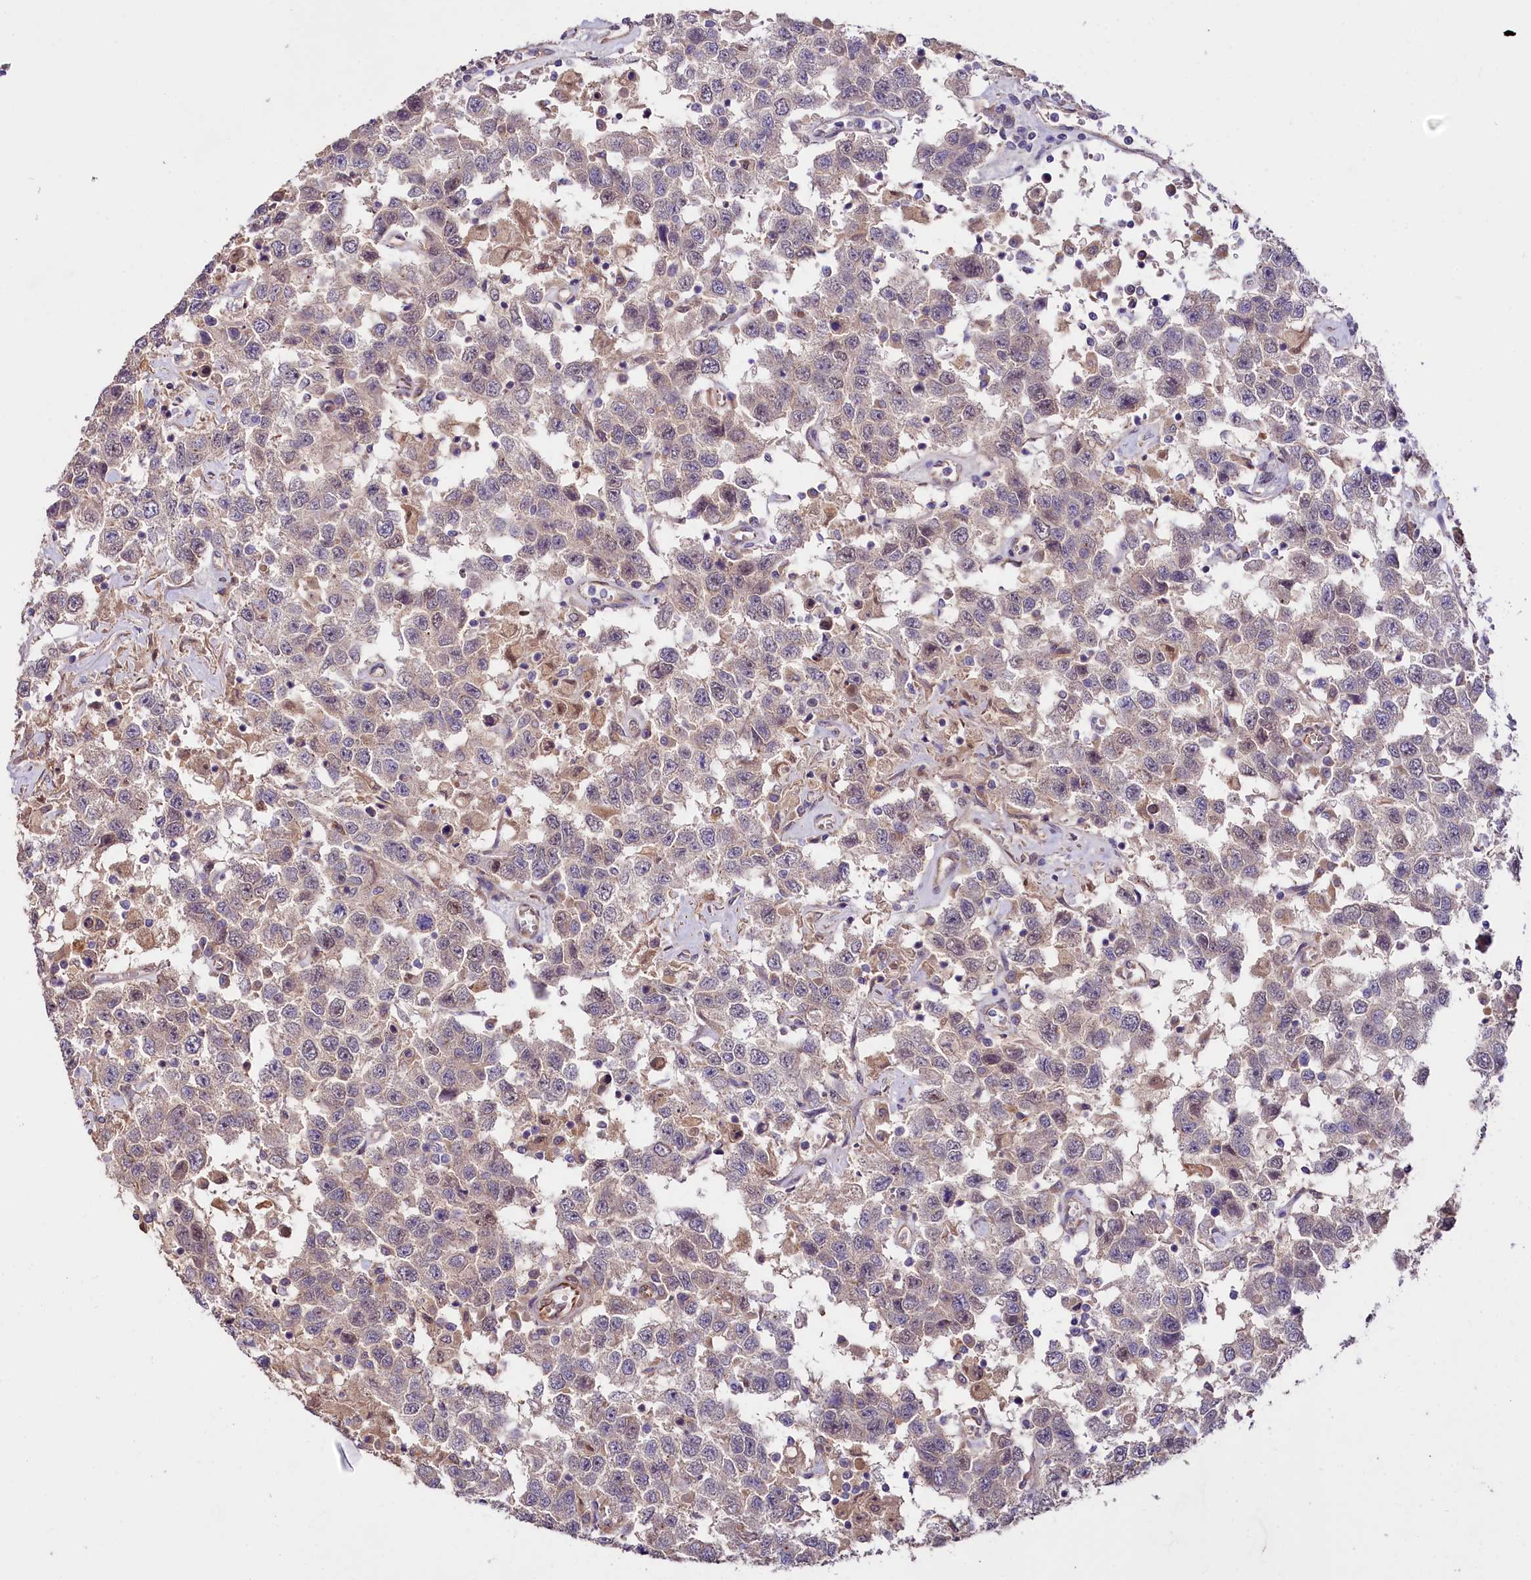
{"staining": {"intensity": "weak", "quantity": ">75%", "location": "cytoplasmic/membranous"}, "tissue": "testis cancer", "cell_type": "Tumor cells", "image_type": "cancer", "snomed": [{"axis": "morphology", "description": "Seminoma, NOS"}, {"axis": "topography", "description": "Testis"}], "caption": "Protein expression analysis of seminoma (testis) demonstrates weak cytoplasmic/membranous expression in approximately >75% of tumor cells.", "gene": "TTC12", "patient": {"sex": "male", "age": 41}}